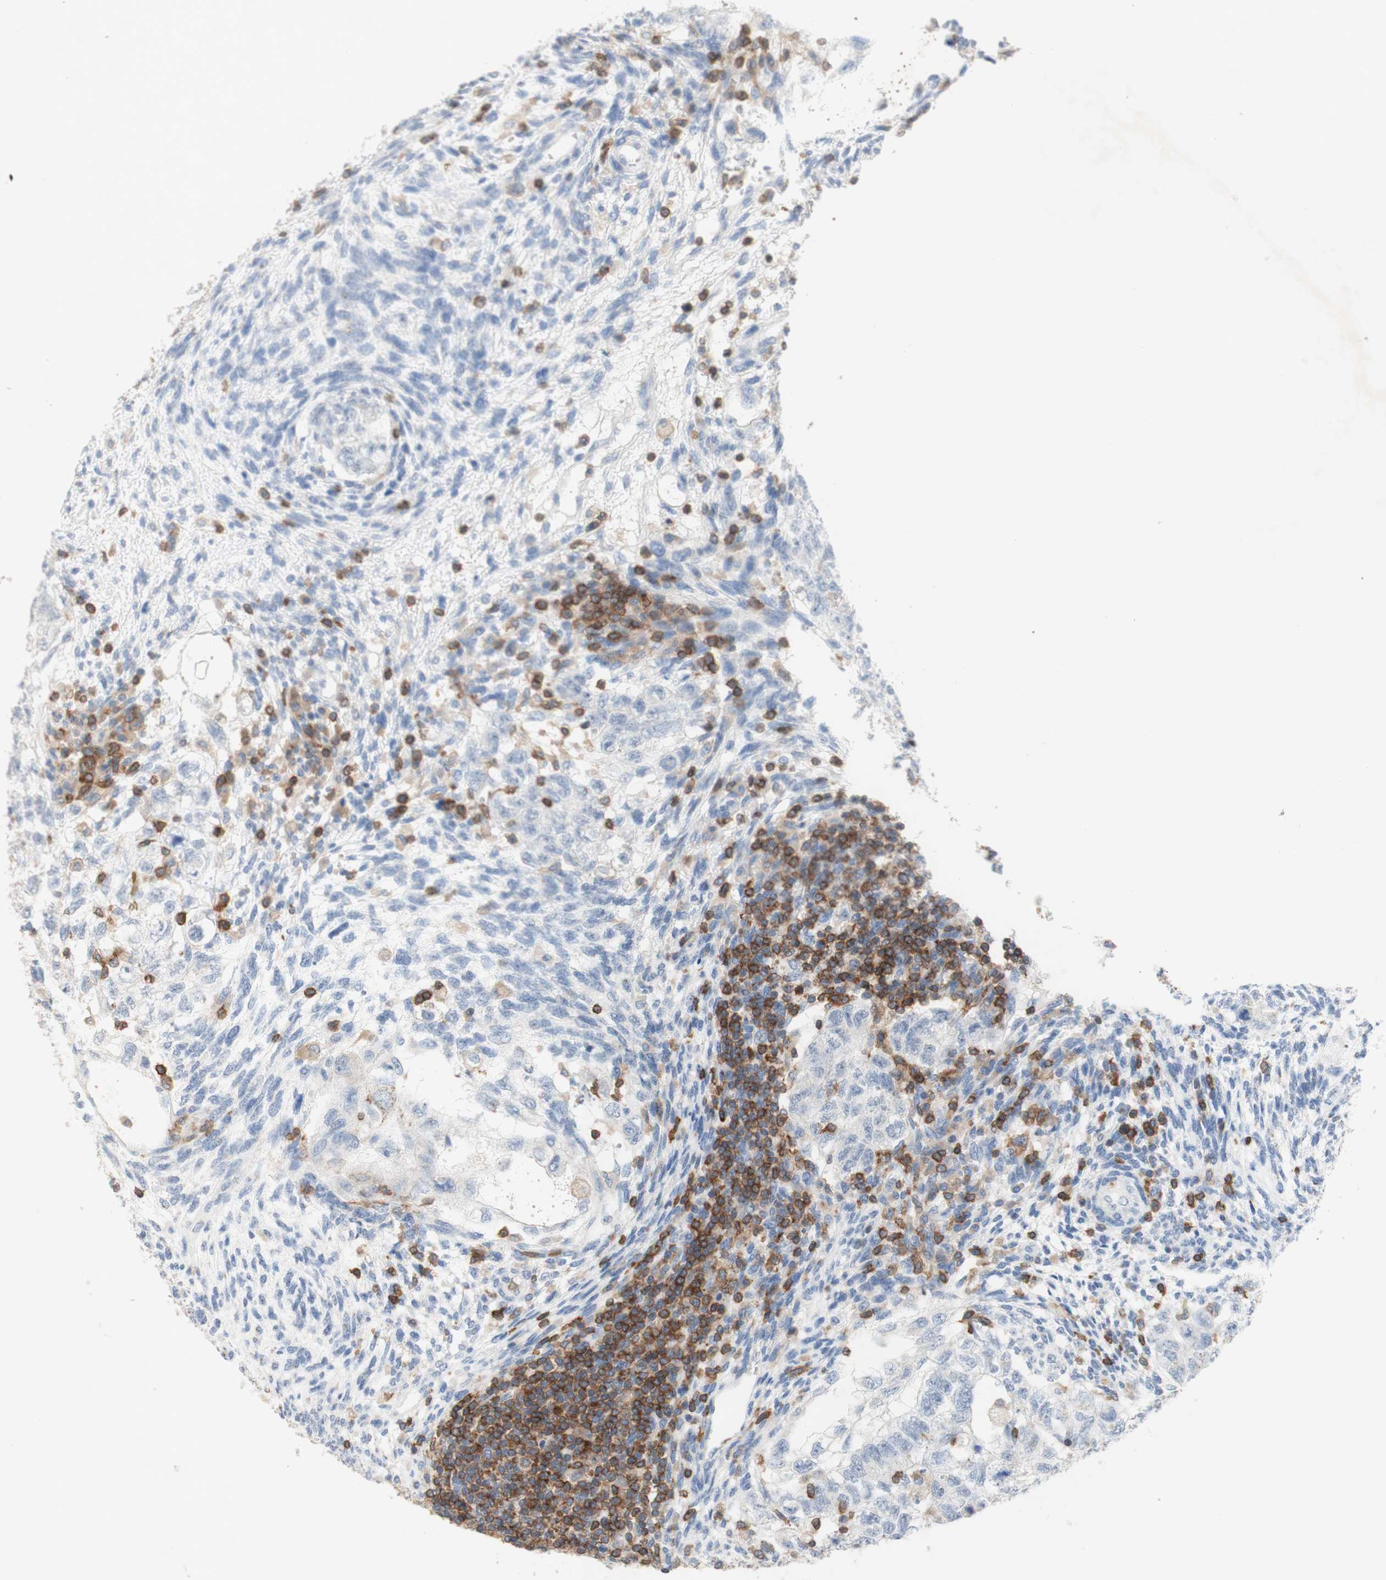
{"staining": {"intensity": "negative", "quantity": "none", "location": "none"}, "tissue": "testis cancer", "cell_type": "Tumor cells", "image_type": "cancer", "snomed": [{"axis": "morphology", "description": "Normal tissue, NOS"}, {"axis": "morphology", "description": "Carcinoma, Embryonal, NOS"}, {"axis": "topography", "description": "Testis"}], "caption": "Human testis embryonal carcinoma stained for a protein using immunohistochemistry displays no expression in tumor cells.", "gene": "SPINK6", "patient": {"sex": "male", "age": 36}}